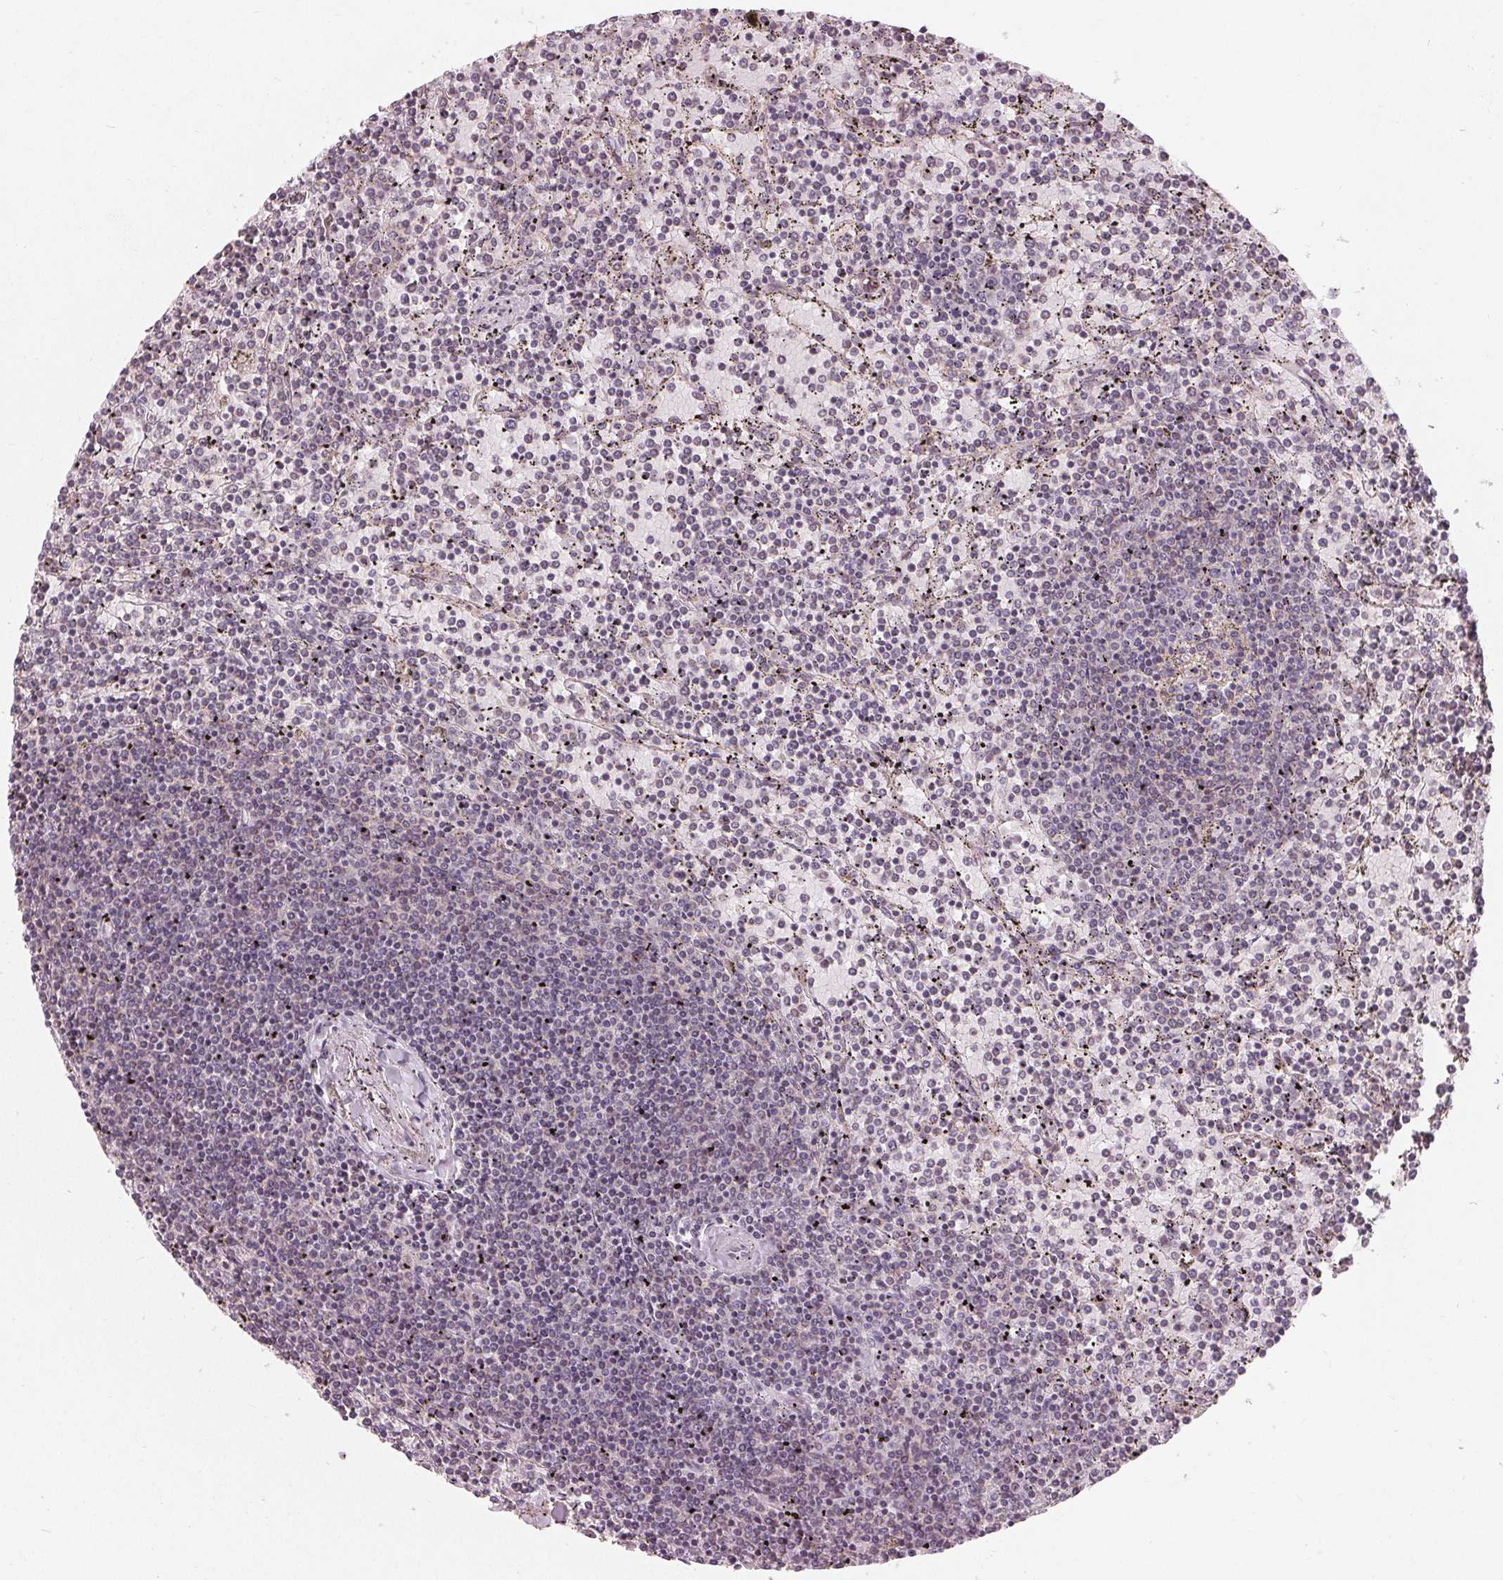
{"staining": {"intensity": "negative", "quantity": "none", "location": "none"}, "tissue": "lymphoma", "cell_type": "Tumor cells", "image_type": "cancer", "snomed": [{"axis": "morphology", "description": "Malignant lymphoma, non-Hodgkin's type, Low grade"}, {"axis": "topography", "description": "Spleen"}], "caption": "This is a histopathology image of immunohistochemistry (IHC) staining of malignant lymphoma, non-Hodgkin's type (low-grade), which shows no expression in tumor cells.", "gene": "TRIM60", "patient": {"sex": "female", "age": 77}}